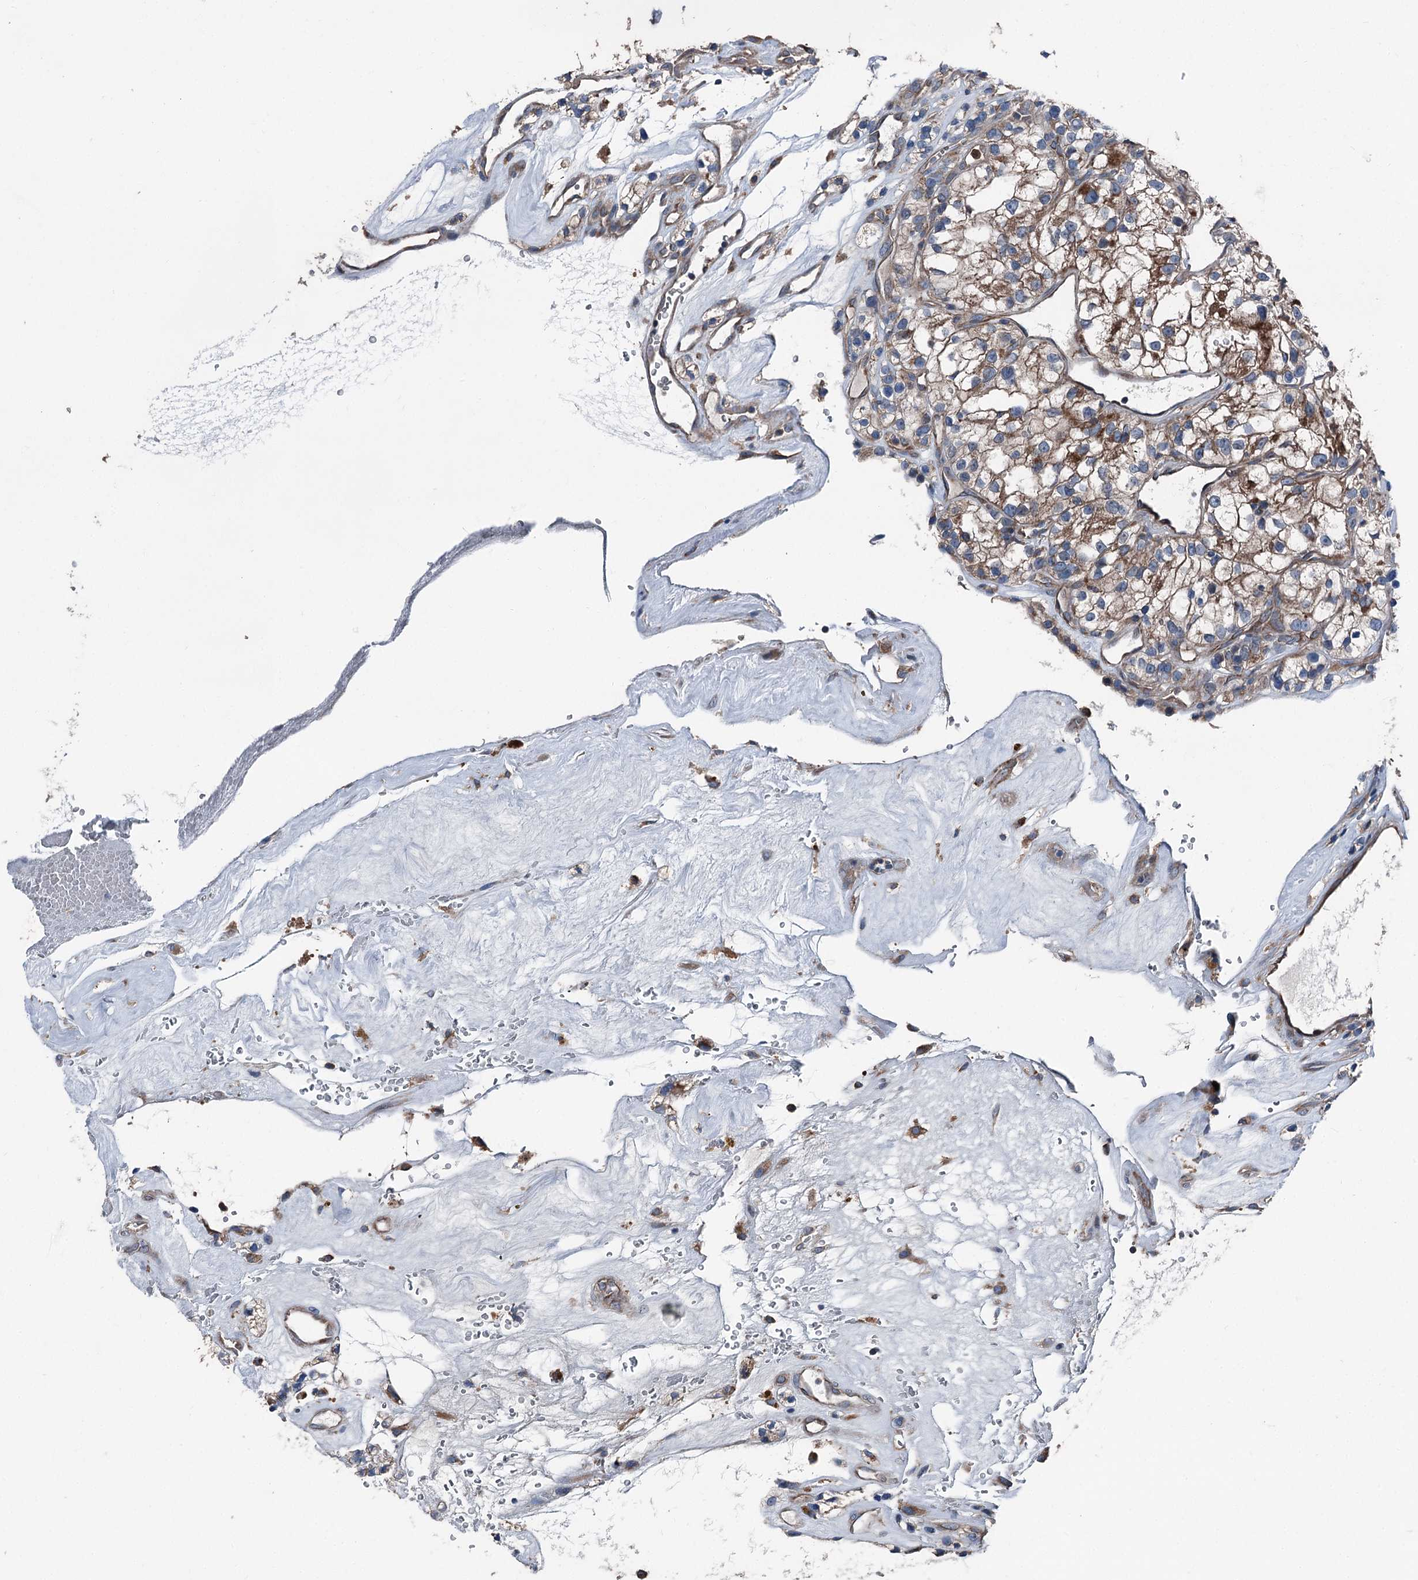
{"staining": {"intensity": "moderate", "quantity": "25%-75%", "location": "cytoplasmic/membranous"}, "tissue": "renal cancer", "cell_type": "Tumor cells", "image_type": "cancer", "snomed": [{"axis": "morphology", "description": "Adenocarcinoma, NOS"}, {"axis": "topography", "description": "Kidney"}], "caption": "Immunohistochemistry (IHC) photomicrograph of neoplastic tissue: human renal adenocarcinoma stained using immunohistochemistry (IHC) displays medium levels of moderate protein expression localized specifically in the cytoplasmic/membranous of tumor cells, appearing as a cytoplasmic/membranous brown color.", "gene": "RUFY1", "patient": {"sex": "female", "age": 57}}